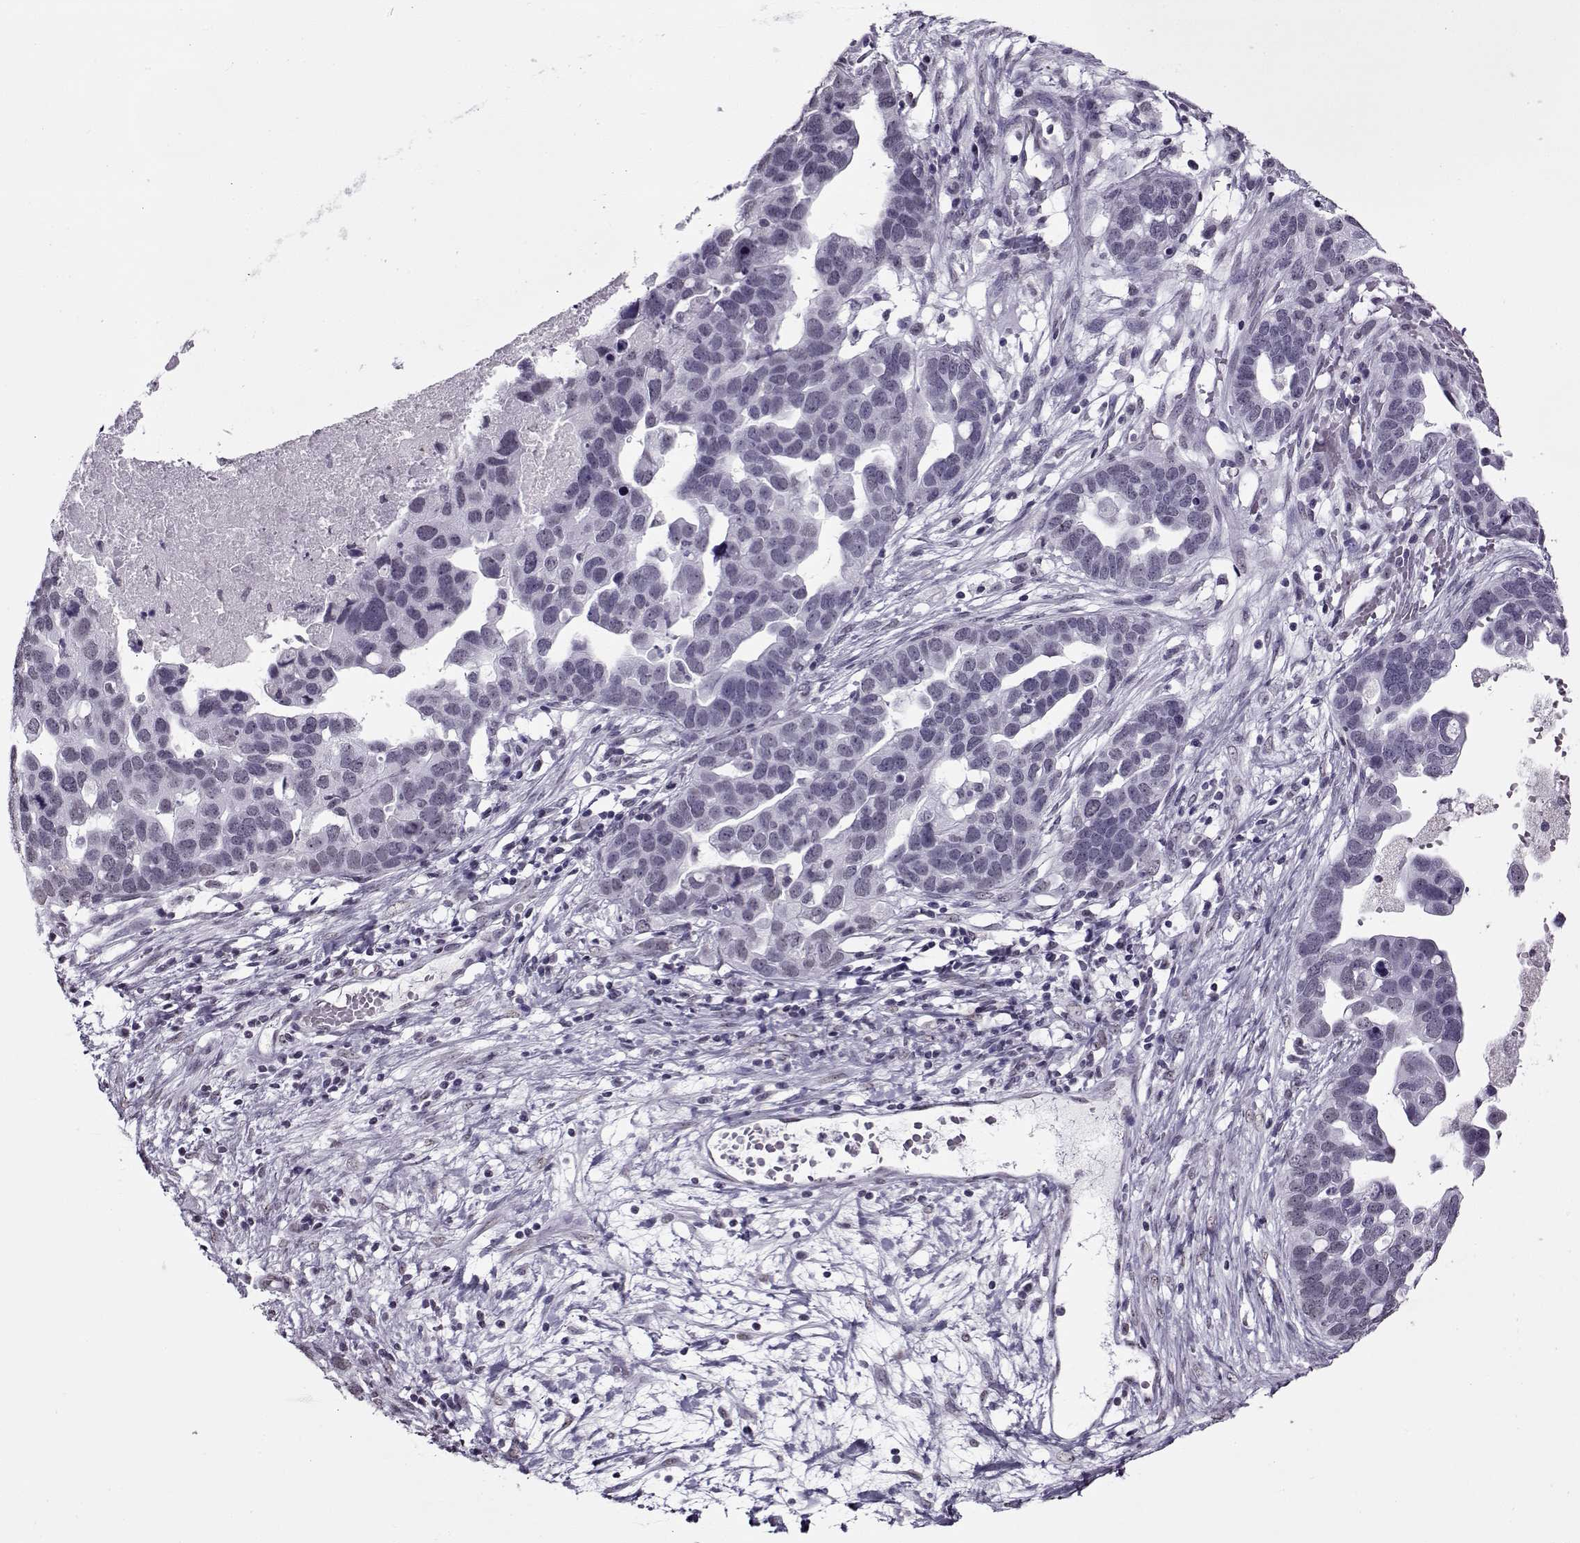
{"staining": {"intensity": "negative", "quantity": "none", "location": "none"}, "tissue": "ovarian cancer", "cell_type": "Tumor cells", "image_type": "cancer", "snomed": [{"axis": "morphology", "description": "Cystadenocarcinoma, serous, NOS"}, {"axis": "topography", "description": "Ovary"}], "caption": "Serous cystadenocarcinoma (ovarian) was stained to show a protein in brown. There is no significant staining in tumor cells.", "gene": "PRMT8", "patient": {"sex": "female", "age": 54}}